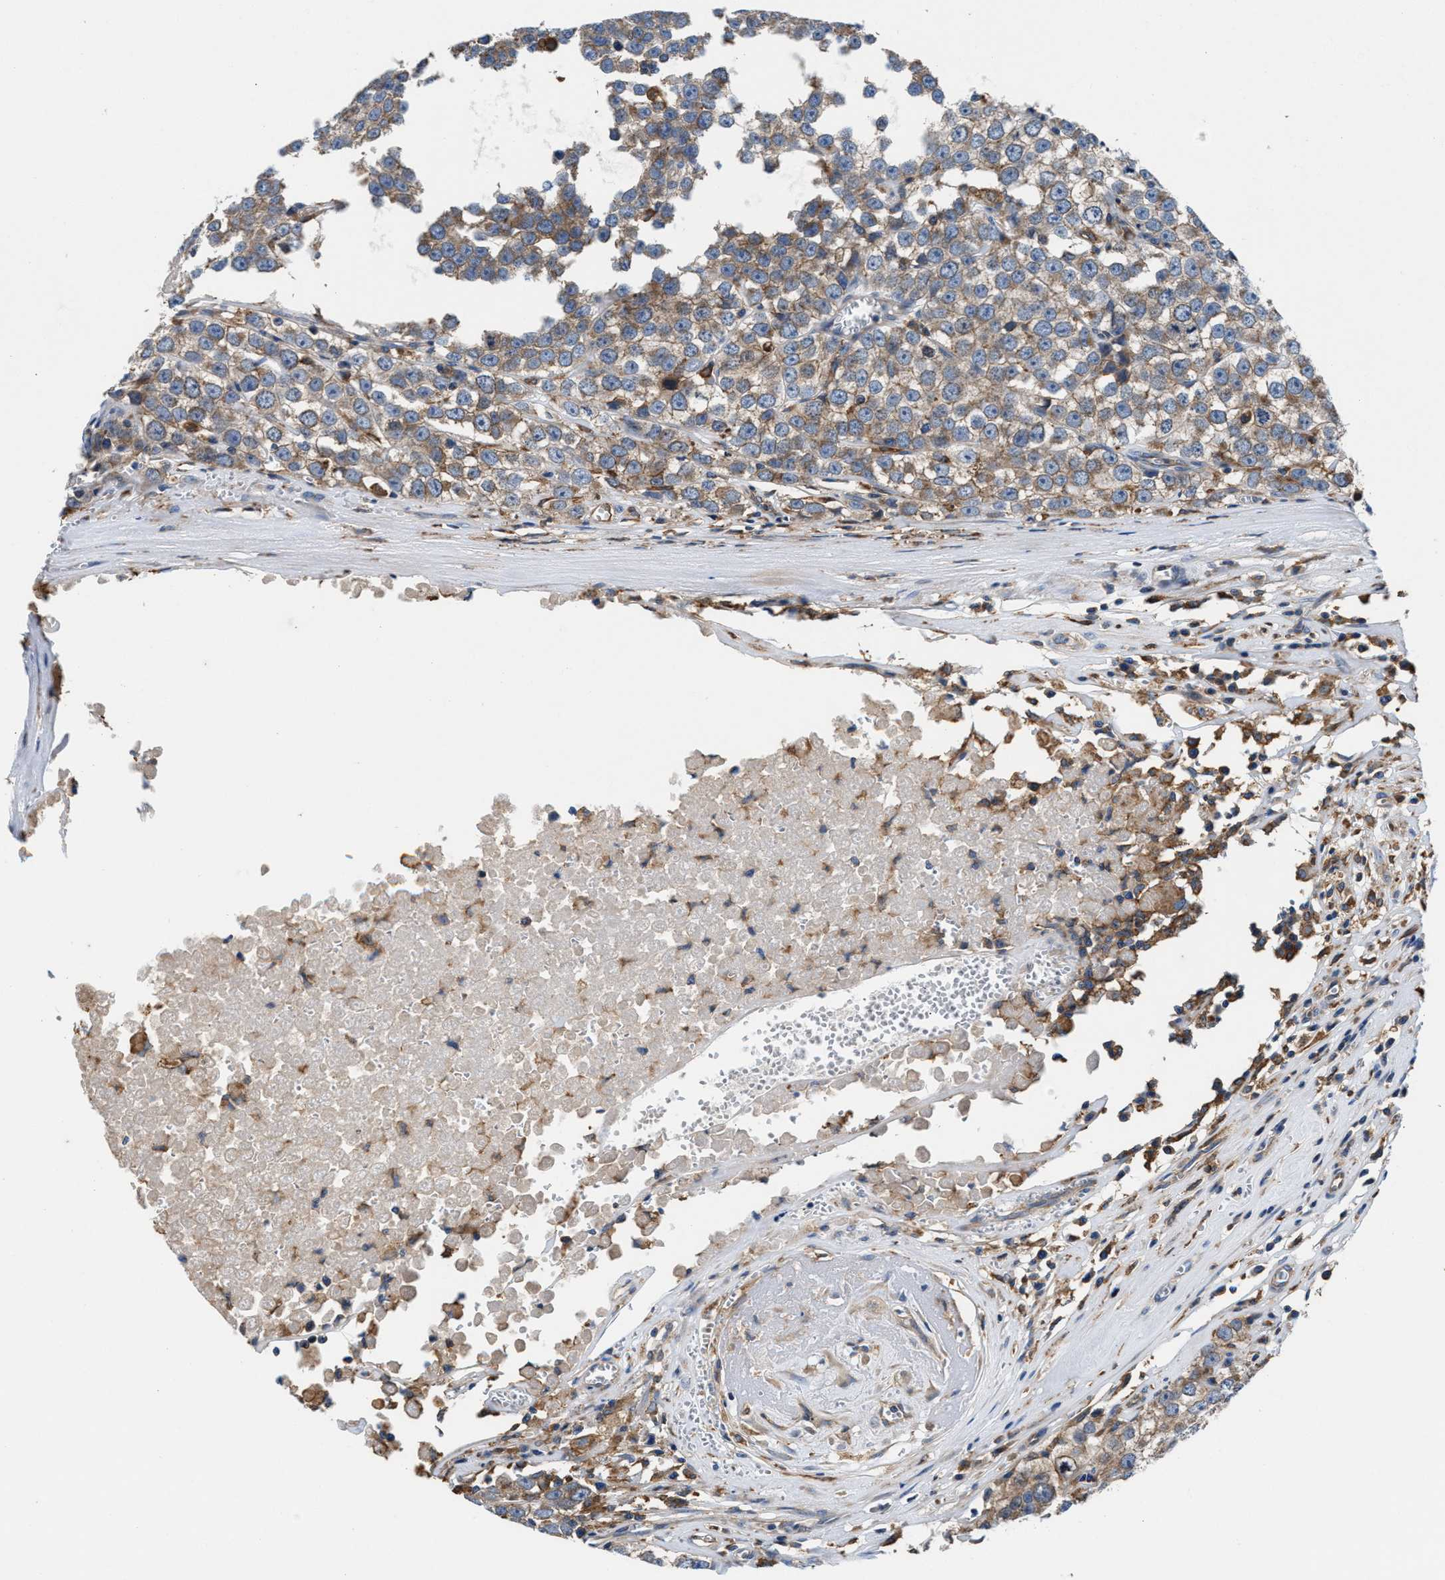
{"staining": {"intensity": "moderate", "quantity": "25%-75%", "location": "cytoplasmic/membranous"}, "tissue": "testis cancer", "cell_type": "Tumor cells", "image_type": "cancer", "snomed": [{"axis": "morphology", "description": "Seminoma, NOS"}, {"axis": "morphology", "description": "Carcinoma, Embryonal, NOS"}, {"axis": "topography", "description": "Testis"}], "caption": "A histopathology image of human embryonal carcinoma (testis) stained for a protein shows moderate cytoplasmic/membranous brown staining in tumor cells. (Stains: DAB (3,3'-diaminobenzidine) in brown, nuclei in blue, Microscopy: brightfield microscopy at high magnification).", "gene": "PPP1R9B", "patient": {"sex": "male", "age": 52}}